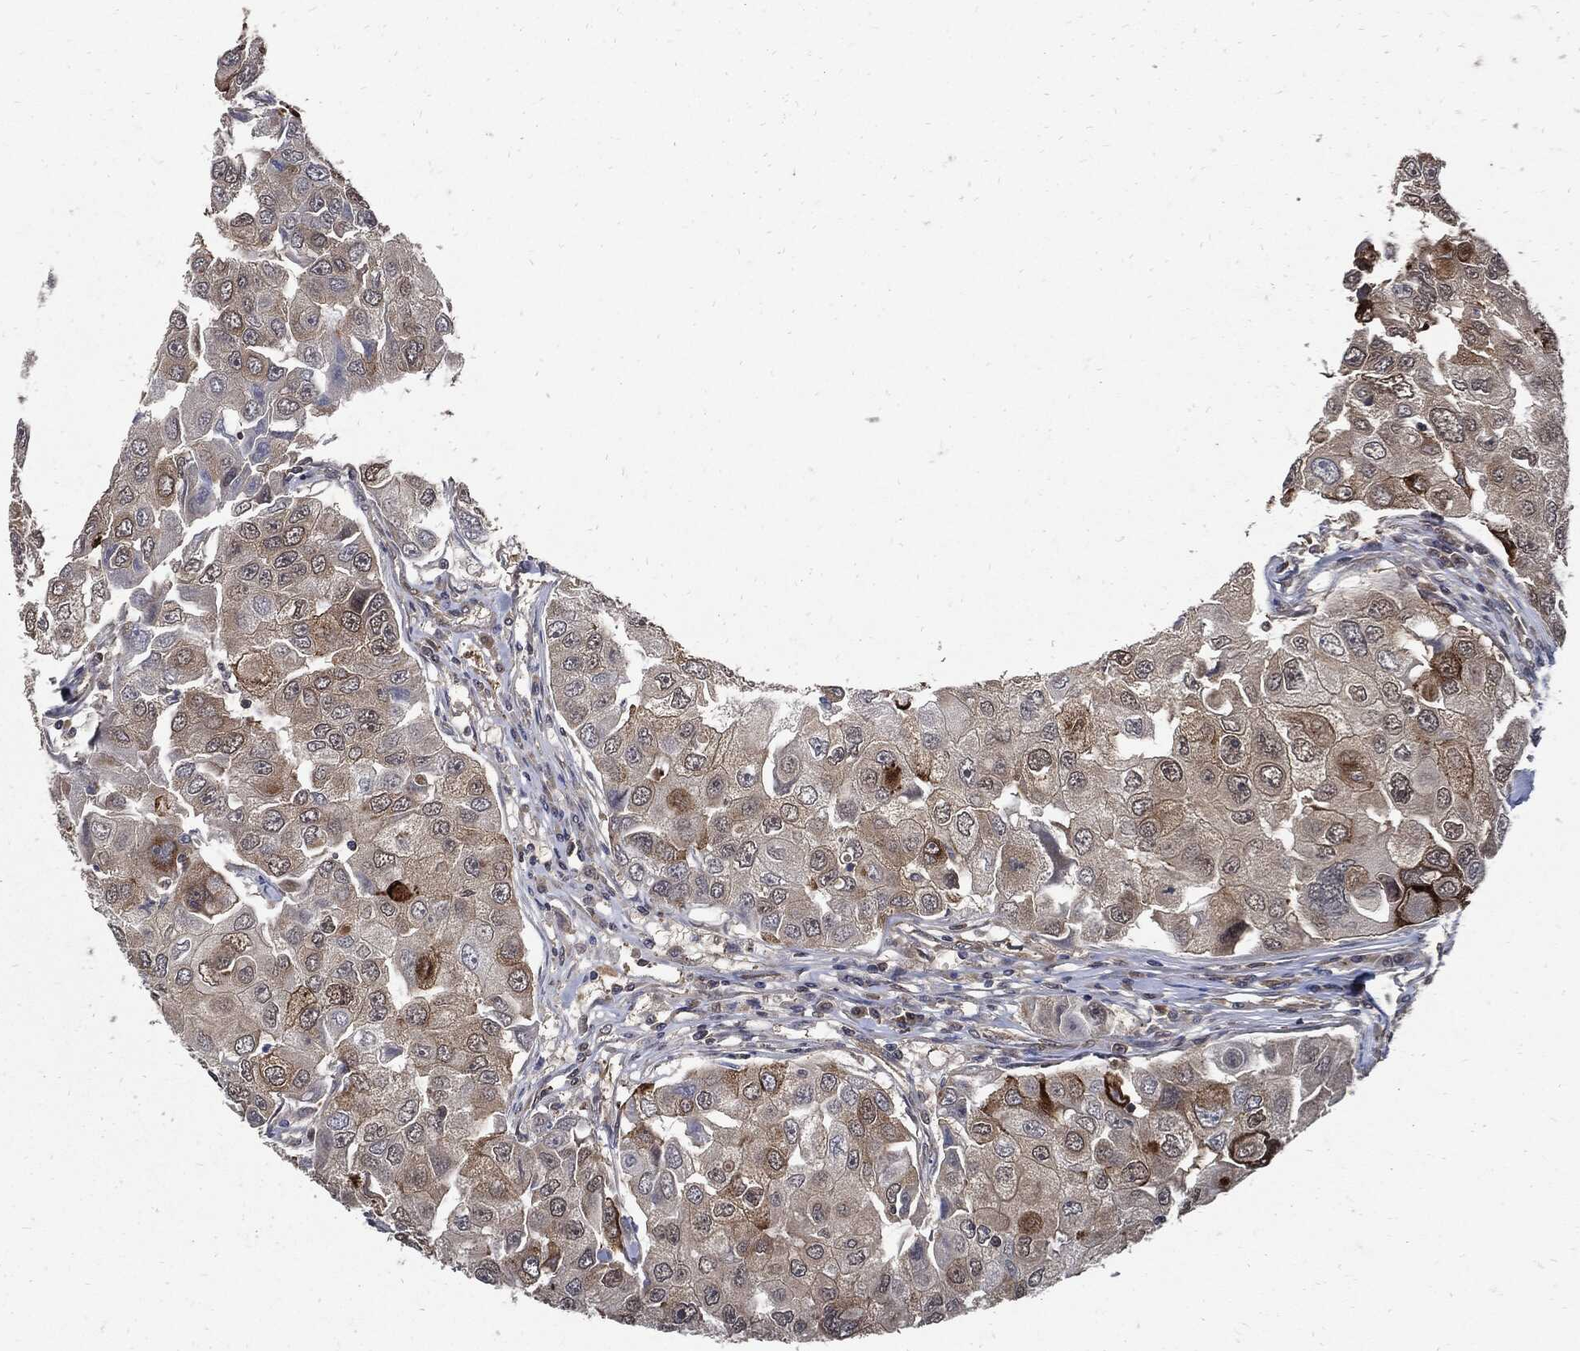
{"staining": {"intensity": "moderate", "quantity": "25%-75%", "location": "cytoplasmic/membranous"}, "tissue": "breast cancer", "cell_type": "Tumor cells", "image_type": "cancer", "snomed": [{"axis": "morphology", "description": "Duct carcinoma"}, {"axis": "topography", "description": "Breast"}], "caption": "Approximately 25%-75% of tumor cells in human intraductal carcinoma (breast) demonstrate moderate cytoplasmic/membranous protein staining as visualized by brown immunohistochemical staining.", "gene": "CLU", "patient": {"sex": "female", "age": 27}}